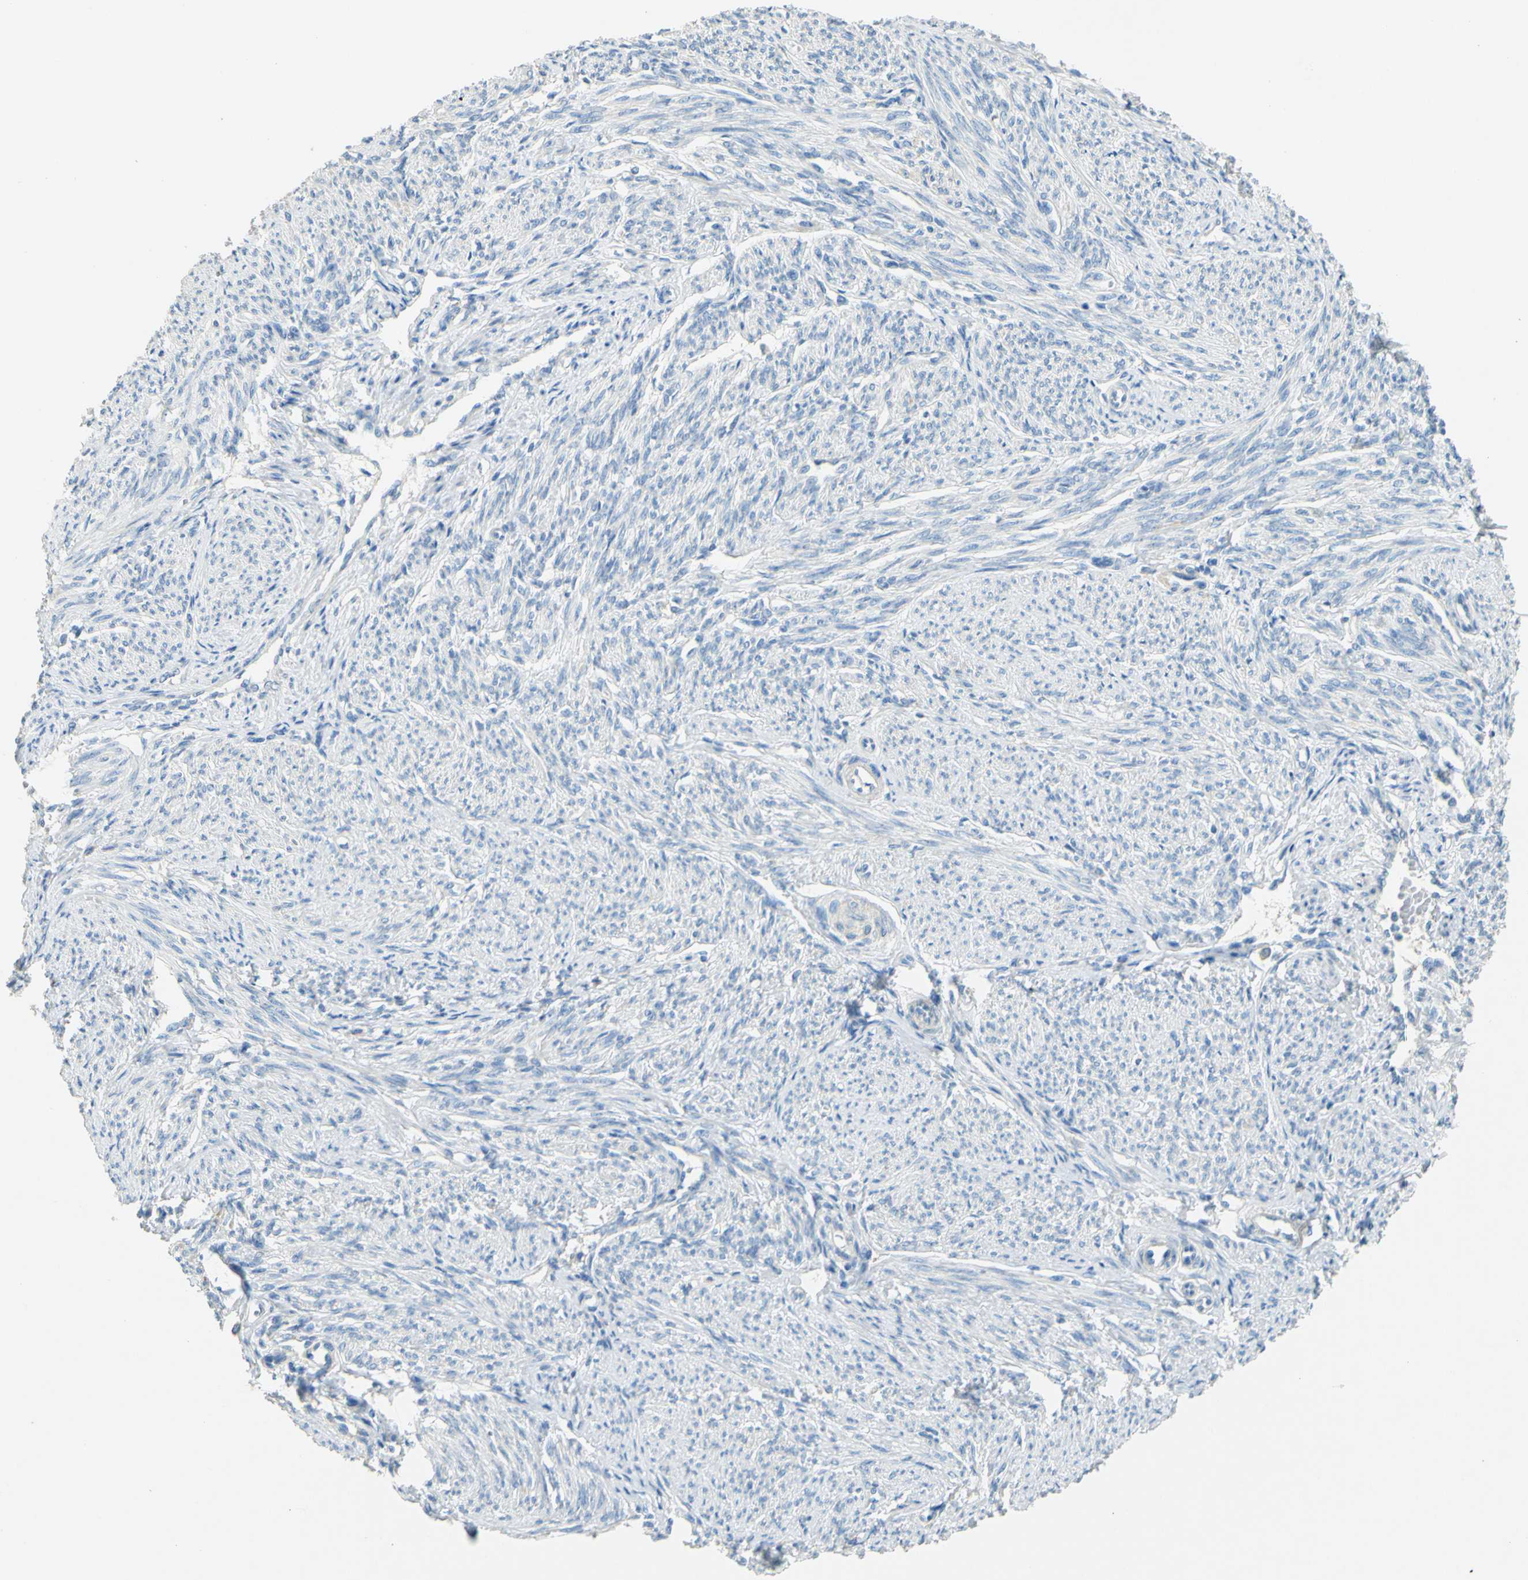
{"staining": {"intensity": "negative", "quantity": "none", "location": "none"}, "tissue": "smooth muscle", "cell_type": "Smooth muscle cells", "image_type": "normal", "snomed": [{"axis": "morphology", "description": "Normal tissue, NOS"}, {"axis": "topography", "description": "Smooth muscle"}], "caption": "Smooth muscle cells are negative for brown protein staining in benign smooth muscle. The staining is performed using DAB brown chromogen with nuclei counter-stained in using hematoxylin.", "gene": "CDH10", "patient": {"sex": "female", "age": 65}}